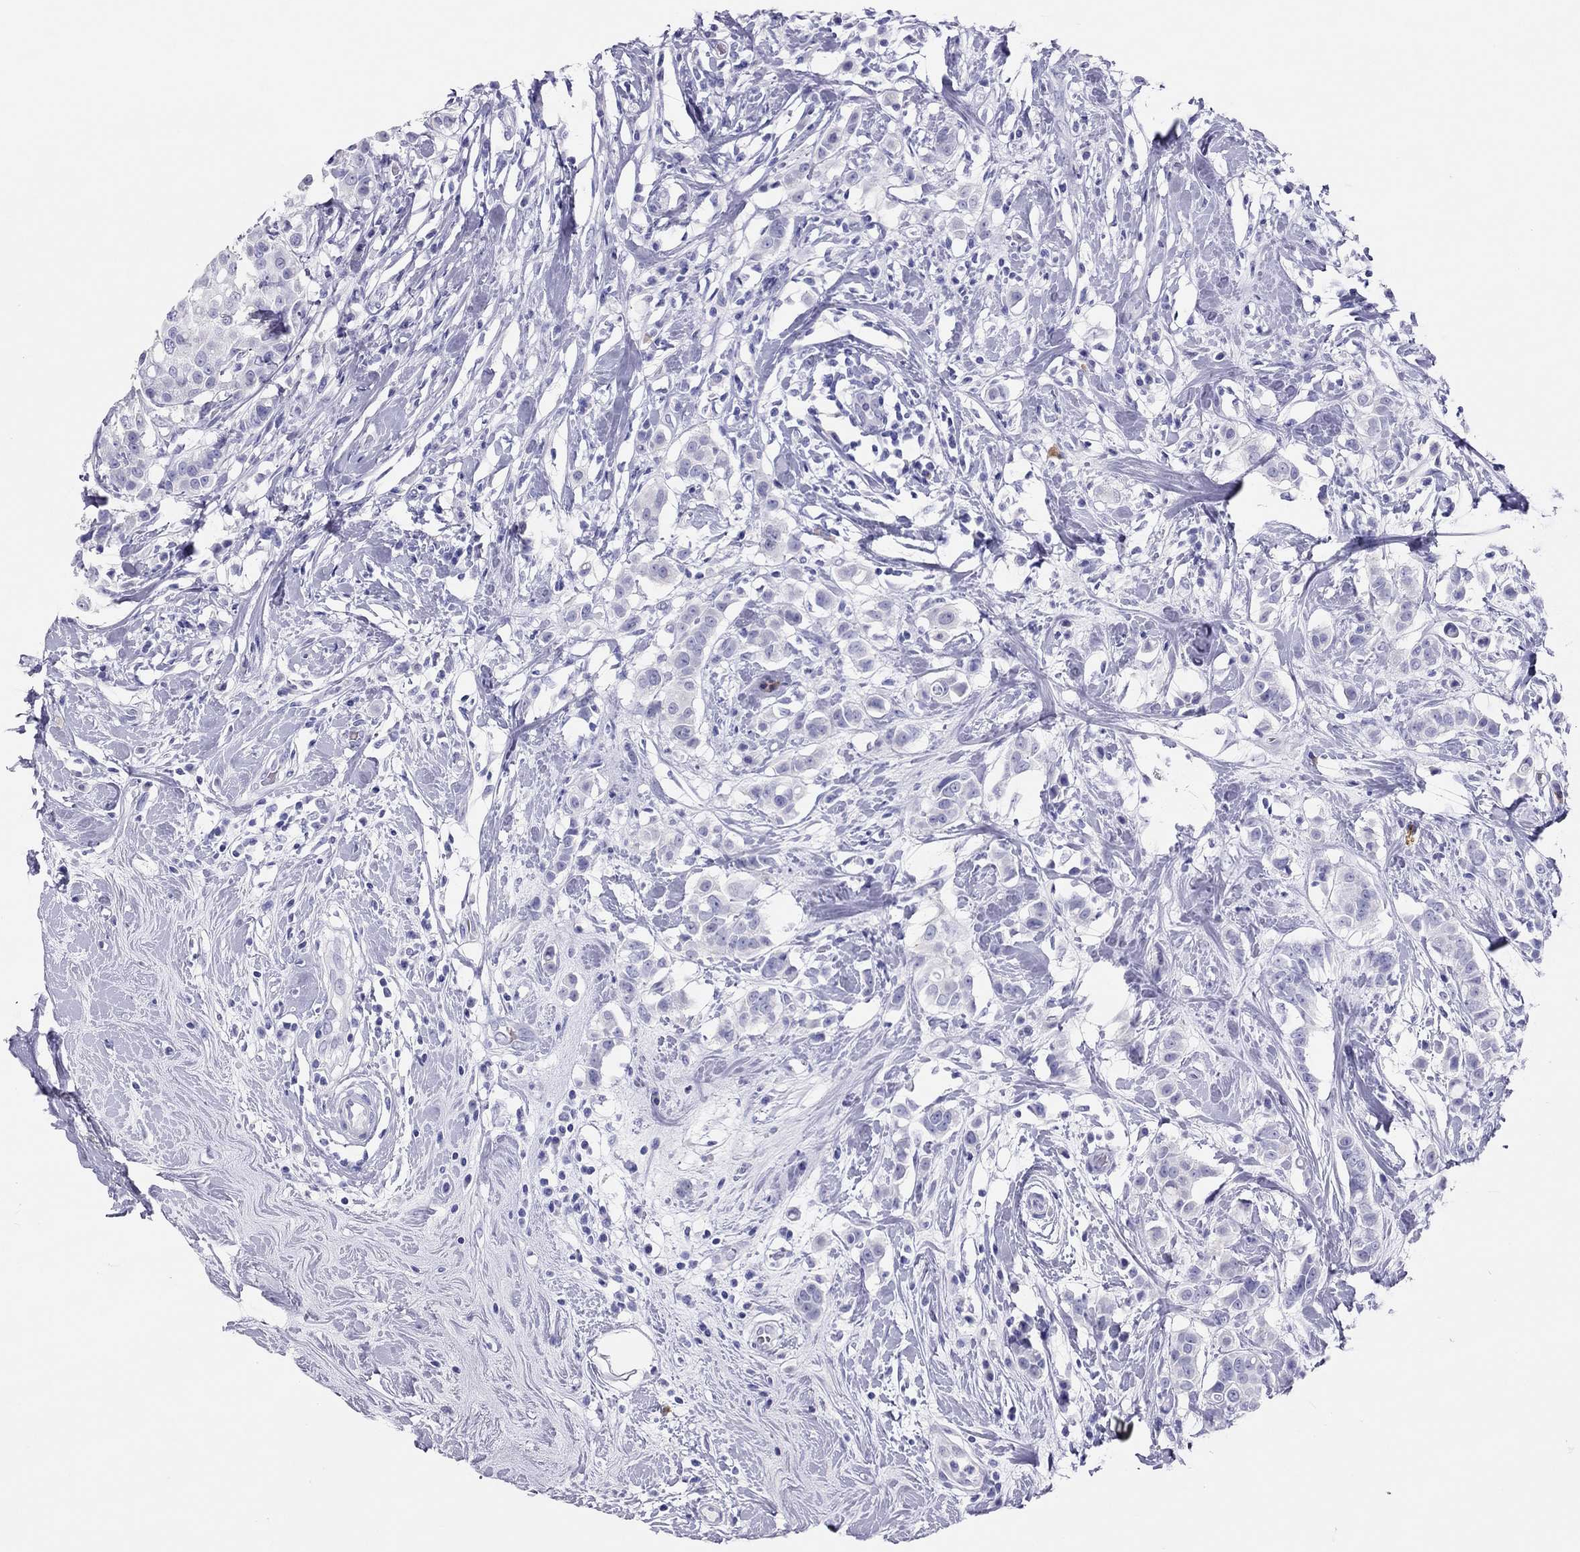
{"staining": {"intensity": "negative", "quantity": "none", "location": "none"}, "tissue": "breast cancer", "cell_type": "Tumor cells", "image_type": "cancer", "snomed": [{"axis": "morphology", "description": "Duct carcinoma"}, {"axis": "topography", "description": "Breast"}], "caption": "The IHC micrograph has no significant staining in tumor cells of breast infiltrating ductal carcinoma tissue.", "gene": "TSHB", "patient": {"sex": "female", "age": 27}}